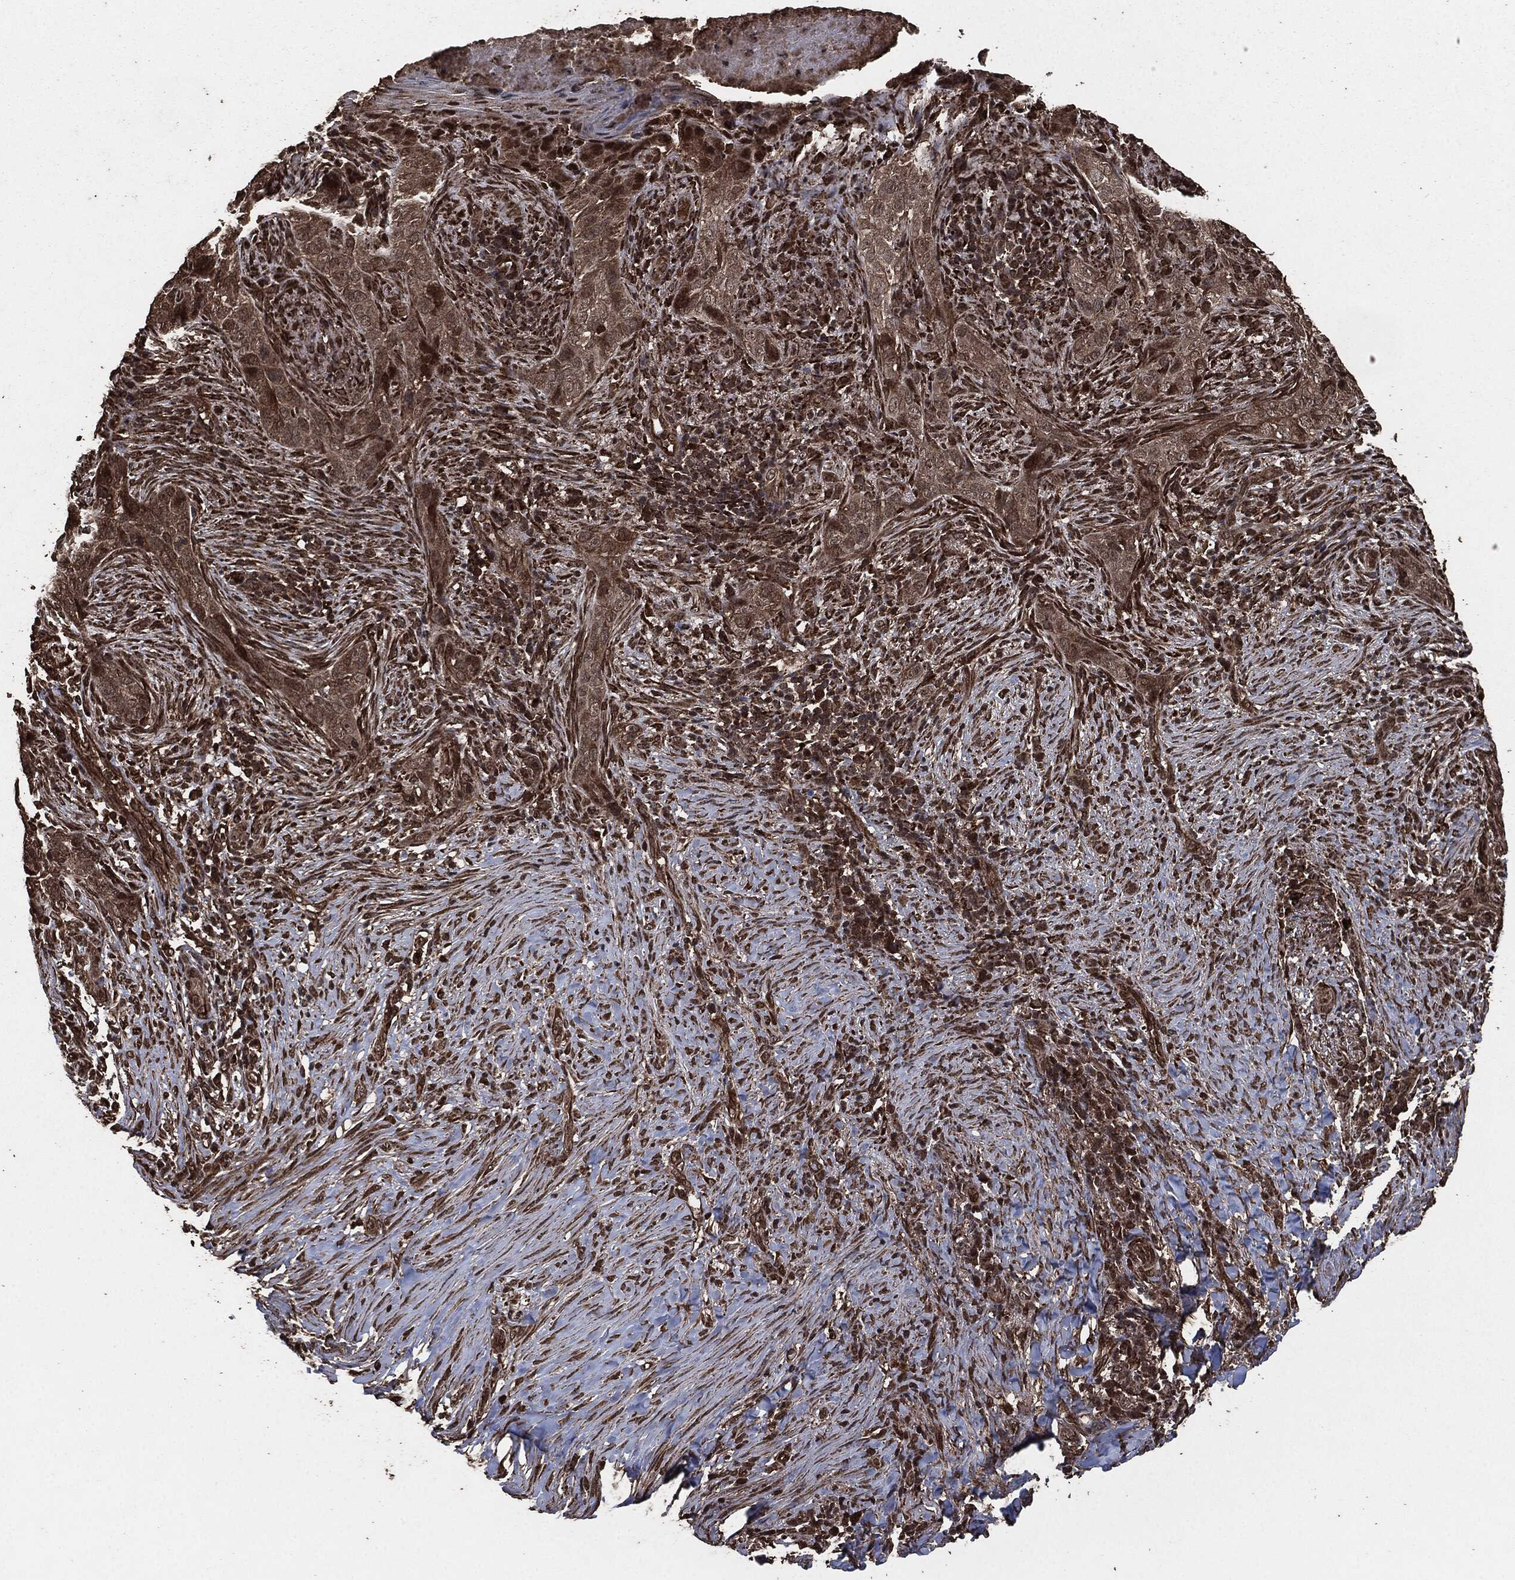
{"staining": {"intensity": "strong", "quantity": "<25%", "location": "cytoplasmic/membranous"}, "tissue": "skin cancer", "cell_type": "Tumor cells", "image_type": "cancer", "snomed": [{"axis": "morphology", "description": "Squamous cell carcinoma, NOS"}, {"axis": "topography", "description": "Skin"}], "caption": "Immunohistochemistry (IHC) of skin cancer (squamous cell carcinoma) displays medium levels of strong cytoplasmic/membranous staining in approximately <25% of tumor cells. (DAB = brown stain, brightfield microscopy at high magnification).", "gene": "EGFR", "patient": {"sex": "male", "age": 88}}